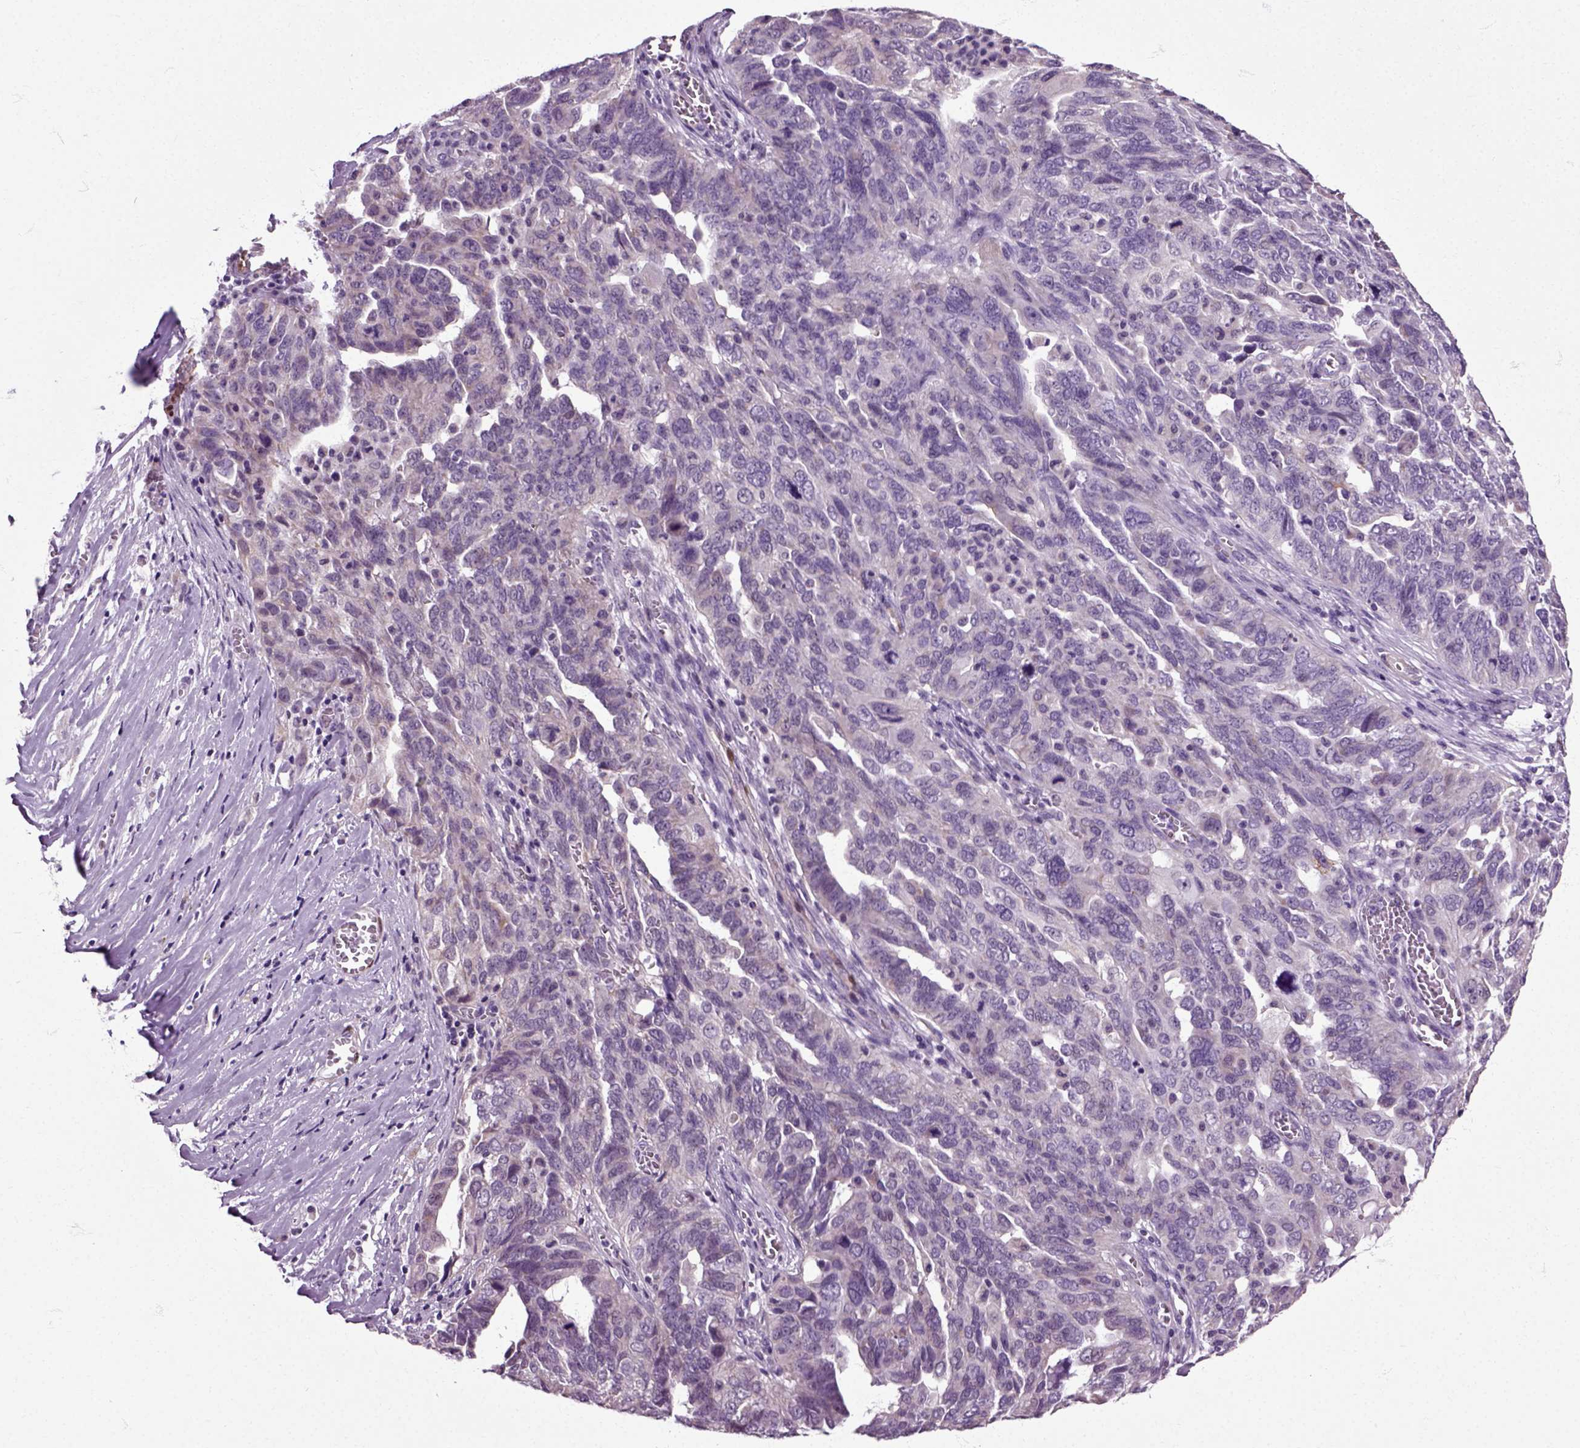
{"staining": {"intensity": "negative", "quantity": "none", "location": "none"}, "tissue": "ovarian cancer", "cell_type": "Tumor cells", "image_type": "cancer", "snomed": [{"axis": "morphology", "description": "Carcinoma, endometroid"}, {"axis": "topography", "description": "Soft tissue"}, {"axis": "topography", "description": "Ovary"}], "caption": "DAB (3,3'-diaminobenzidine) immunohistochemical staining of human endometroid carcinoma (ovarian) demonstrates no significant positivity in tumor cells. (DAB (3,3'-diaminobenzidine) IHC with hematoxylin counter stain).", "gene": "HSPA2", "patient": {"sex": "female", "age": 52}}